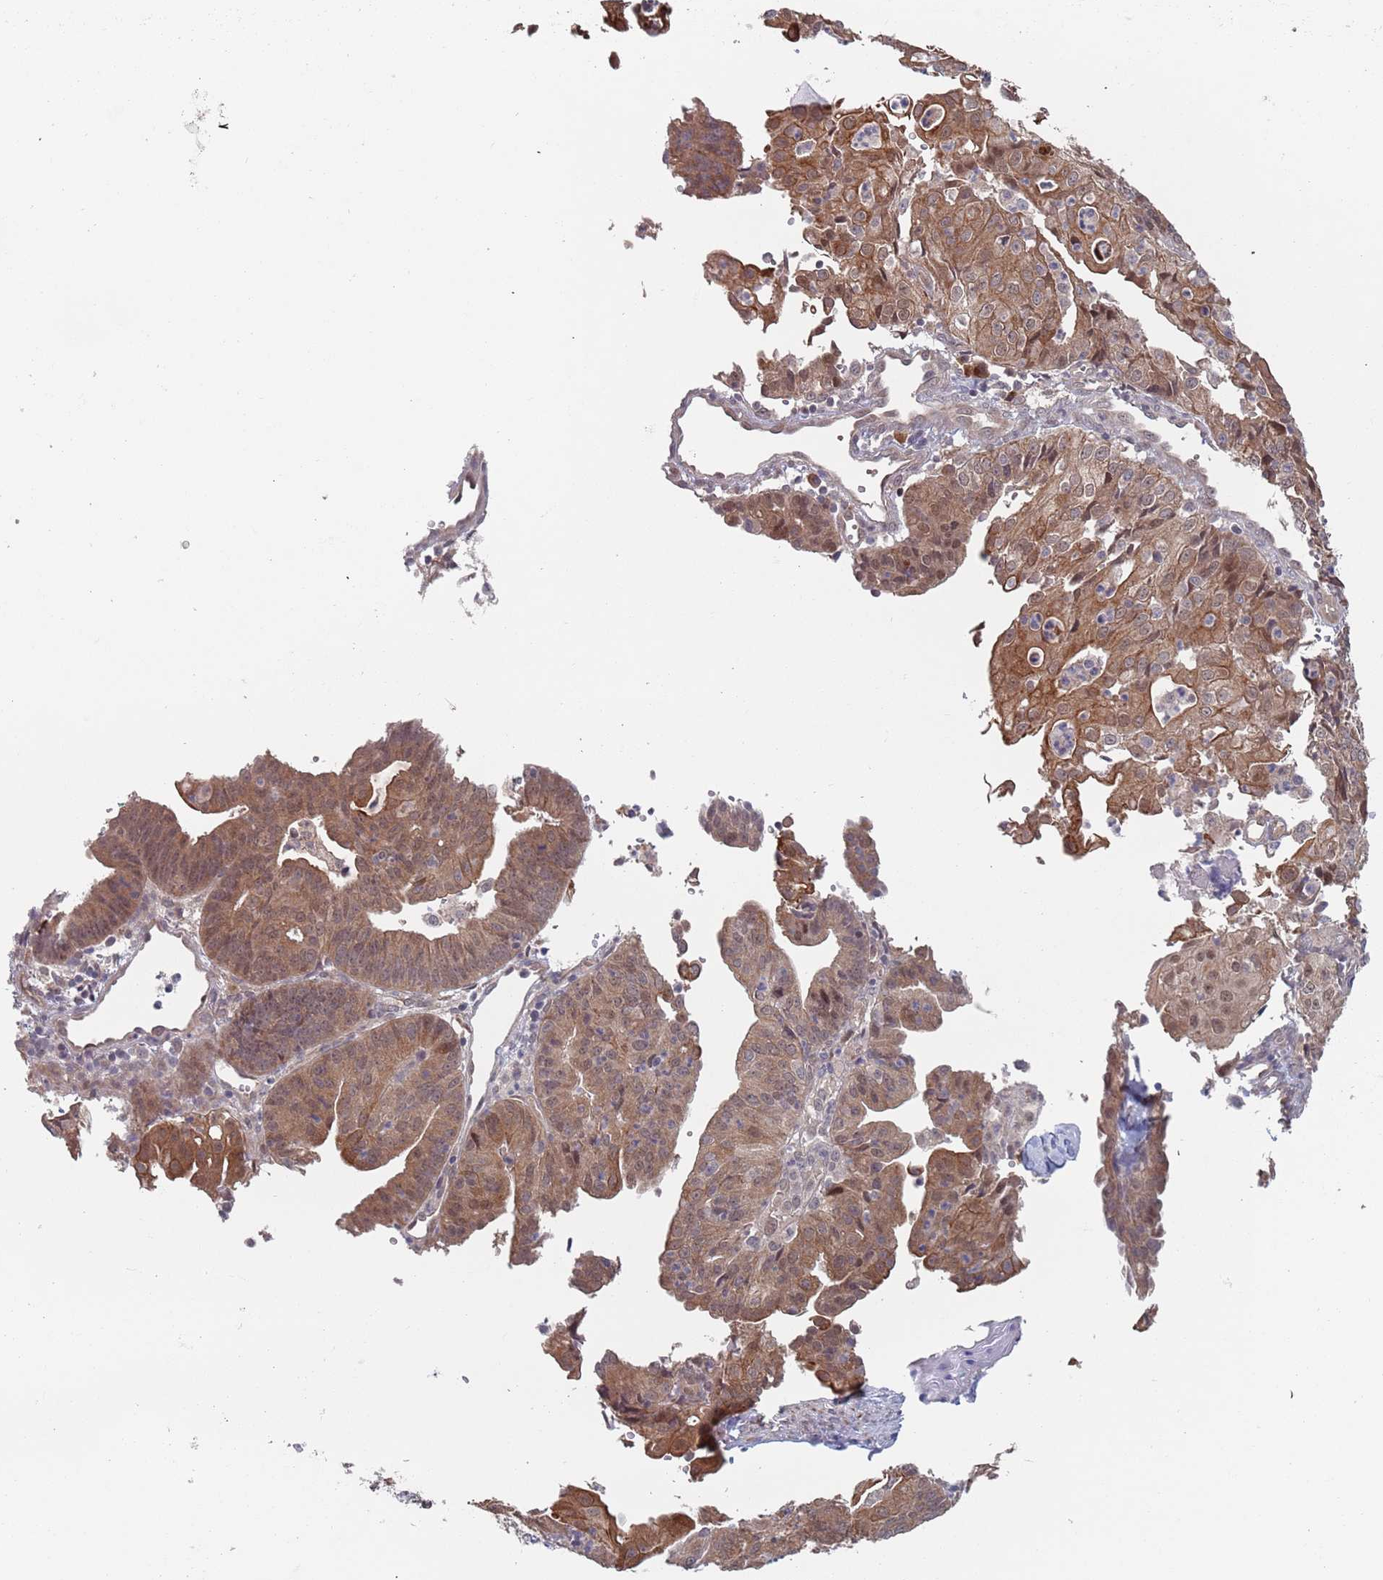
{"staining": {"intensity": "moderate", "quantity": ">75%", "location": "cytoplasmic/membranous,nuclear"}, "tissue": "endometrial cancer", "cell_type": "Tumor cells", "image_type": "cancer", "snomed": [{"axis": "morphology", "description": "Adenocarcinoma, NOS"}, {"axis": "topography", "description": "Endometrium"}], "caption": "Moderate cytoplasmic/membranous and nuclear positivity for a protein is seen in about >75% of tumor cells of endometrial cancer (adenocarcinoma) using immunohistochemistry (IHC).", "gene": "ZNF140", "patient": {"sex": "female", "age": 56}}